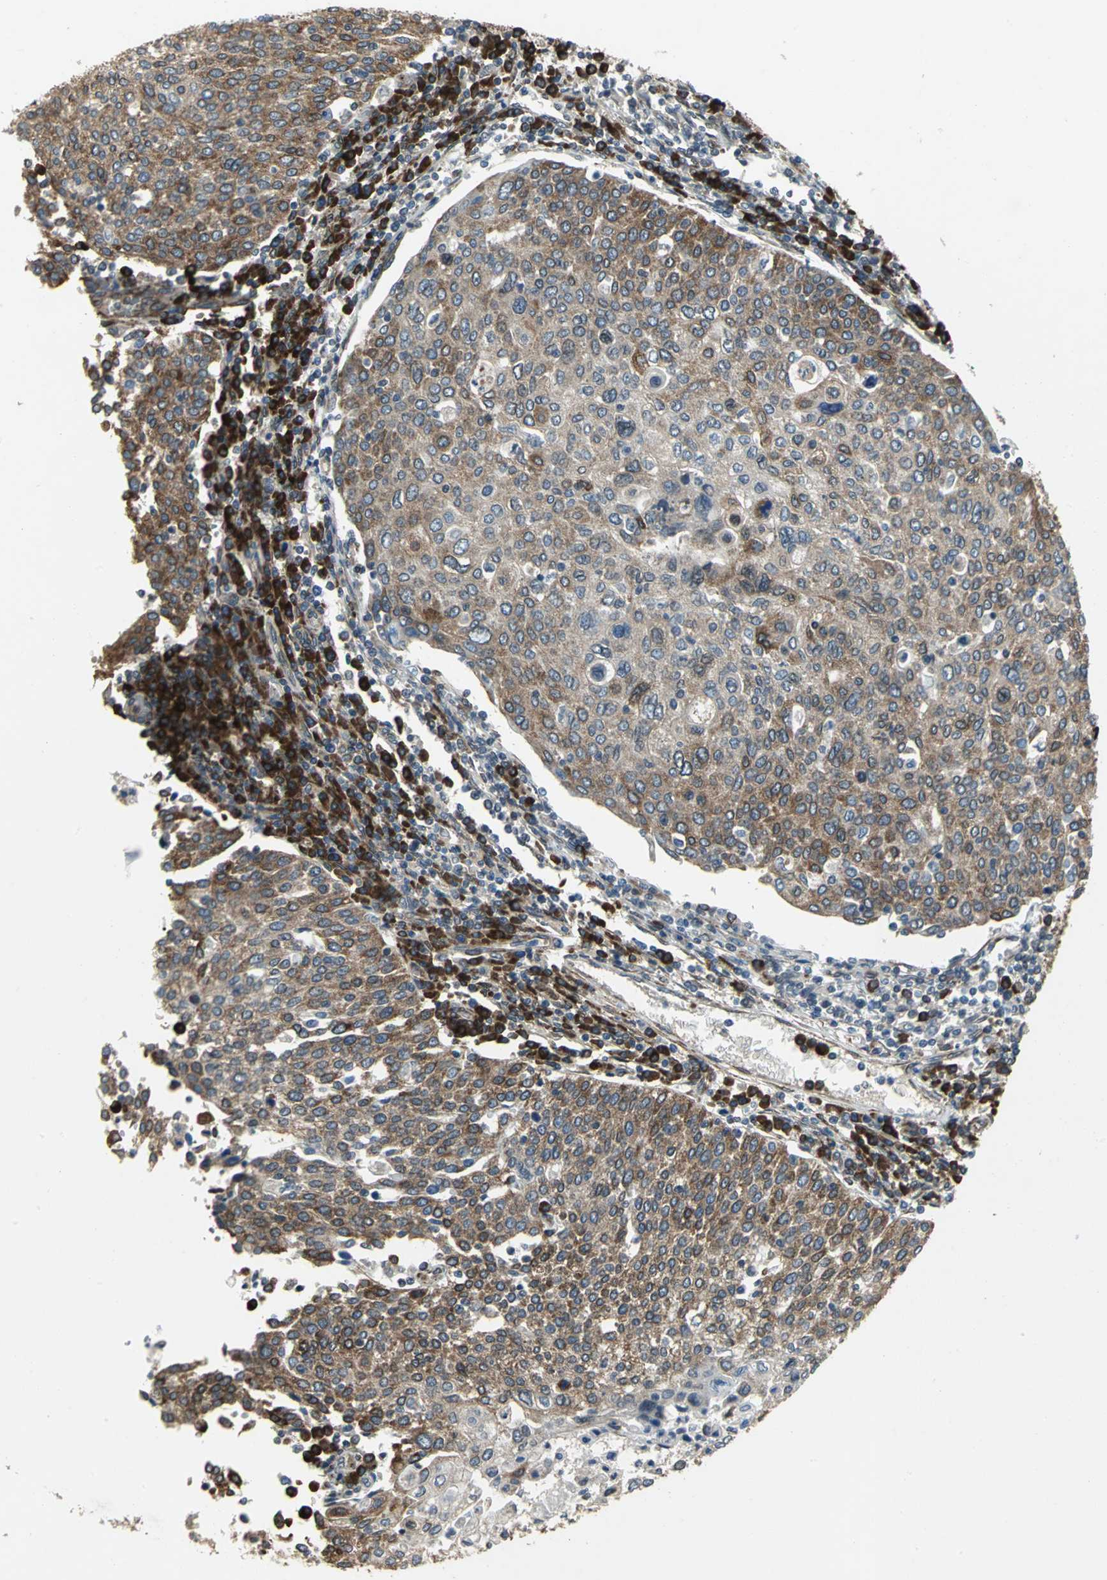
{"staining": {"intensity": "moderate", "quantity": "25%-75%", "location": "cytoplasmic/membranous,nuclear"}, "tissue": "cervical cancer", "cell_type": "Tumor cells", "image_type": "cancer", "snomed": [{"axis": "morphology", "description": "Squamous cell carcinoma, NOS"}, {"axis": "topography", "description": "Cervix"}], "caption": "This is an image of IHC staining of cervical cancer, which shows moderate staining in the cytoplasmic/membranous and nuclear of tumor cells.", "gene": "SYVN1", "patient": {"sex": "female", "age": 40}}